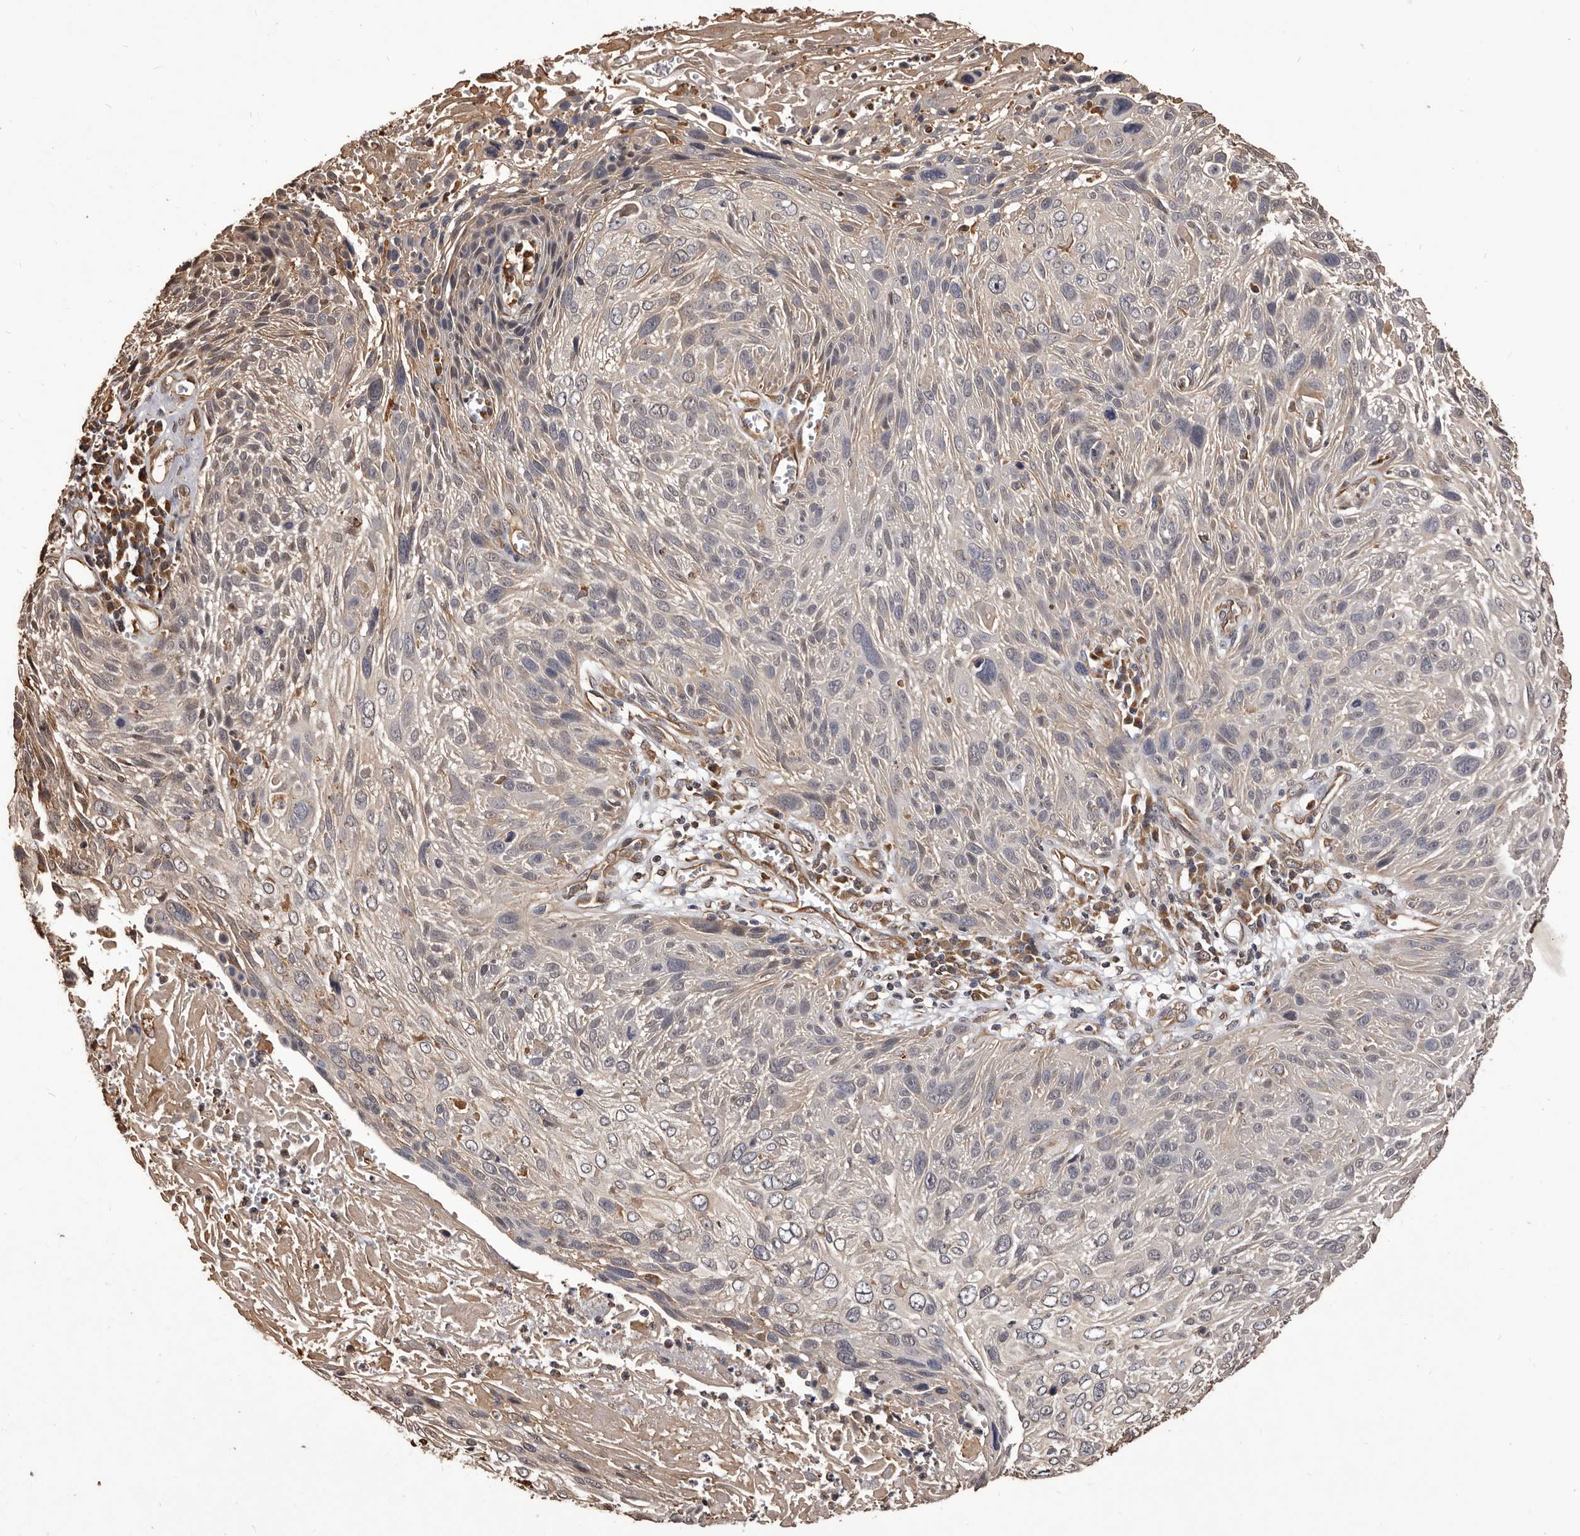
{"staining": {"intensity": "negative", "quantity": "none", "location": "none"}, "tissue": "cervical cancer", "cell_type": "Tumor cells", "image_type": "cancer", "snomed": [{"axis": "morphology", "description": "Squamous cell carcinoma, NOS"}, {"axis": "topography", "description": "Cervix"}], "caption": "A micrograph of human cervical cancer is negative for staining in tumor cells. The staining was performed using DAB (3,3'-diaminobenzidine) to visualize the protein expression in brown, while the nuclei were stained in blue with hematoxylin (Magnification: 20x).", "gene": "ALPK1", "patient": {"sex": "female", "age": 51}}